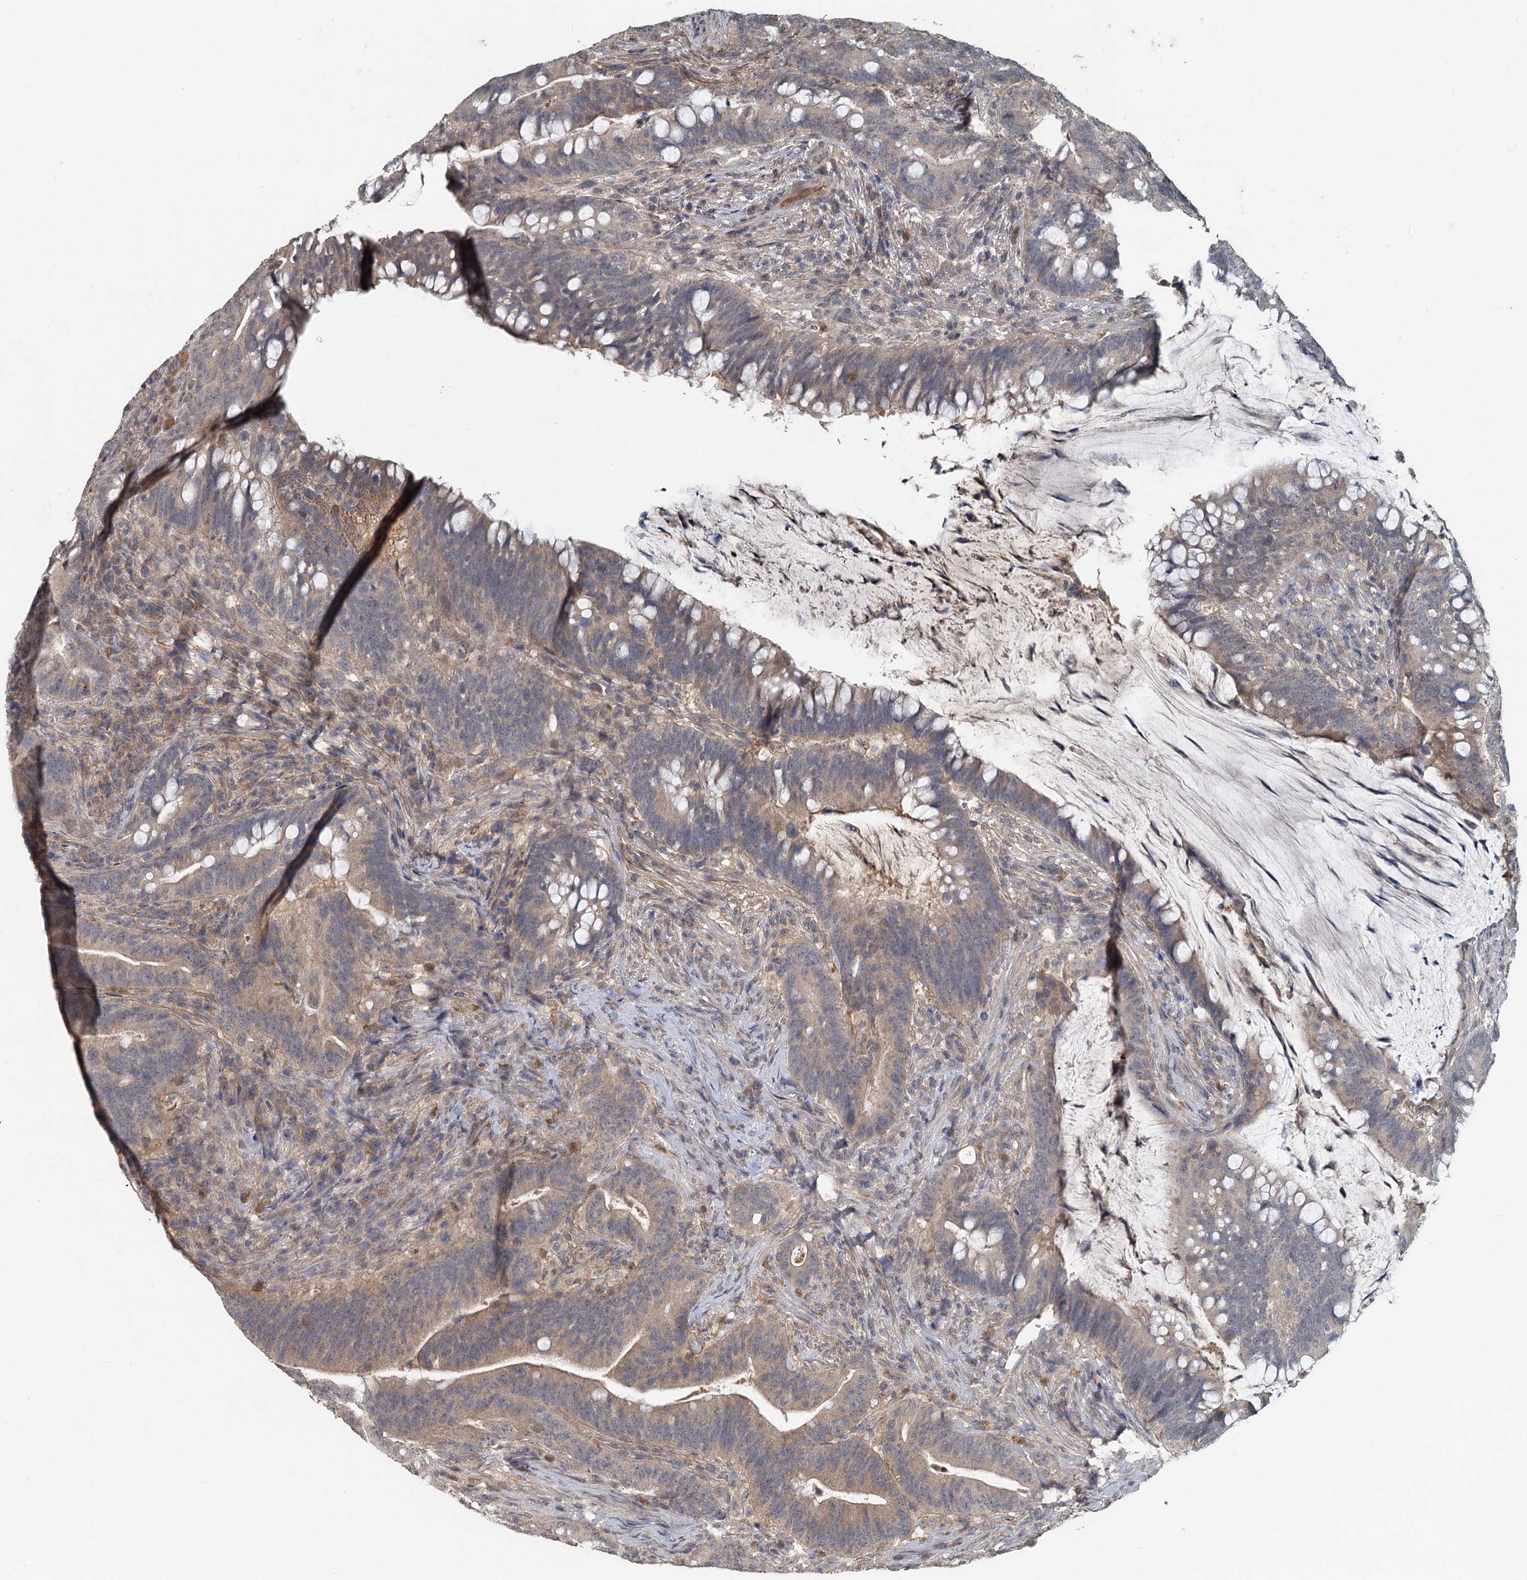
{"staining": {"intensity": "weak", "quantity": "25%-75%", "location": "cytoplasmic/membranous"}, "tissue": "colorectal cancer", "cell_type": "Tumor cells", "image_type": "cancer", "snomed": [{"axis": "morphology", "description": "Adenocarcinoma, NOS"}, {"axis": "topography", "description": "Colon"}], "caption": "Immunohistochemistry (IHC) image of neoplastic tissue: adenocarcinoma (colorectal) stained using IHC exhibits low levels of weak protein expression localized specifically in the cytoplasmic/membranous of tumor cells, appearing as a cytoplasmic/membranous brown color.", "gene": "HERC3", "patient": {"sex": "female", "age": 66}}